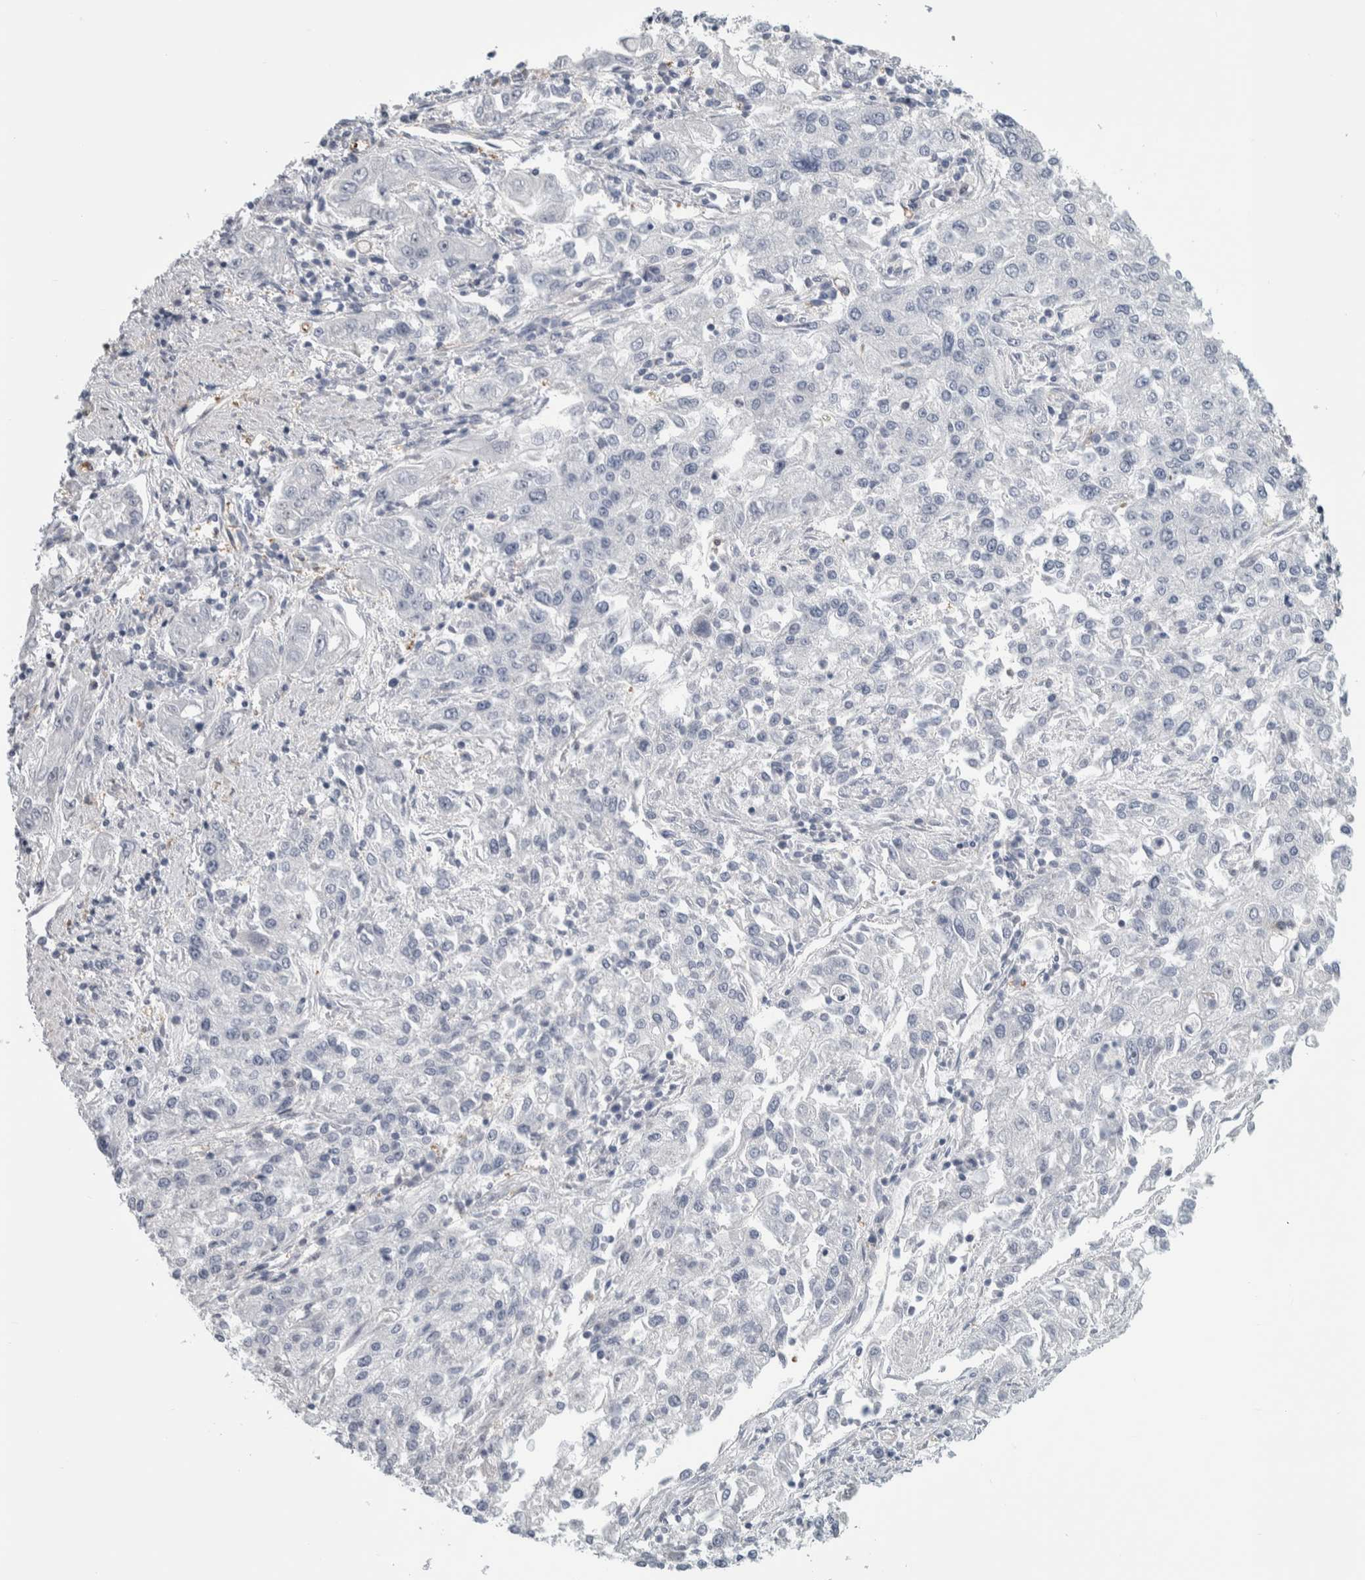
{"staining": {"intensity": "negative", "quantity": "none", "location": "none"}, "tissue": "endometrial cancer", "cell_type": "Tumor cells", "image_type": "cancer", "snomed": [{"axis": "morphology", "description": "Adenocarcinoma, NOS"}, {"axis": "topography", "description": "Endometrium"}], "caption": "IHC of adenocarcinoma (endometrial) reveals no expression in tumor cells. Nuclei are stained in blue.", "gene": "MSL1", "patient": {"sex": "female", "age": 49}}